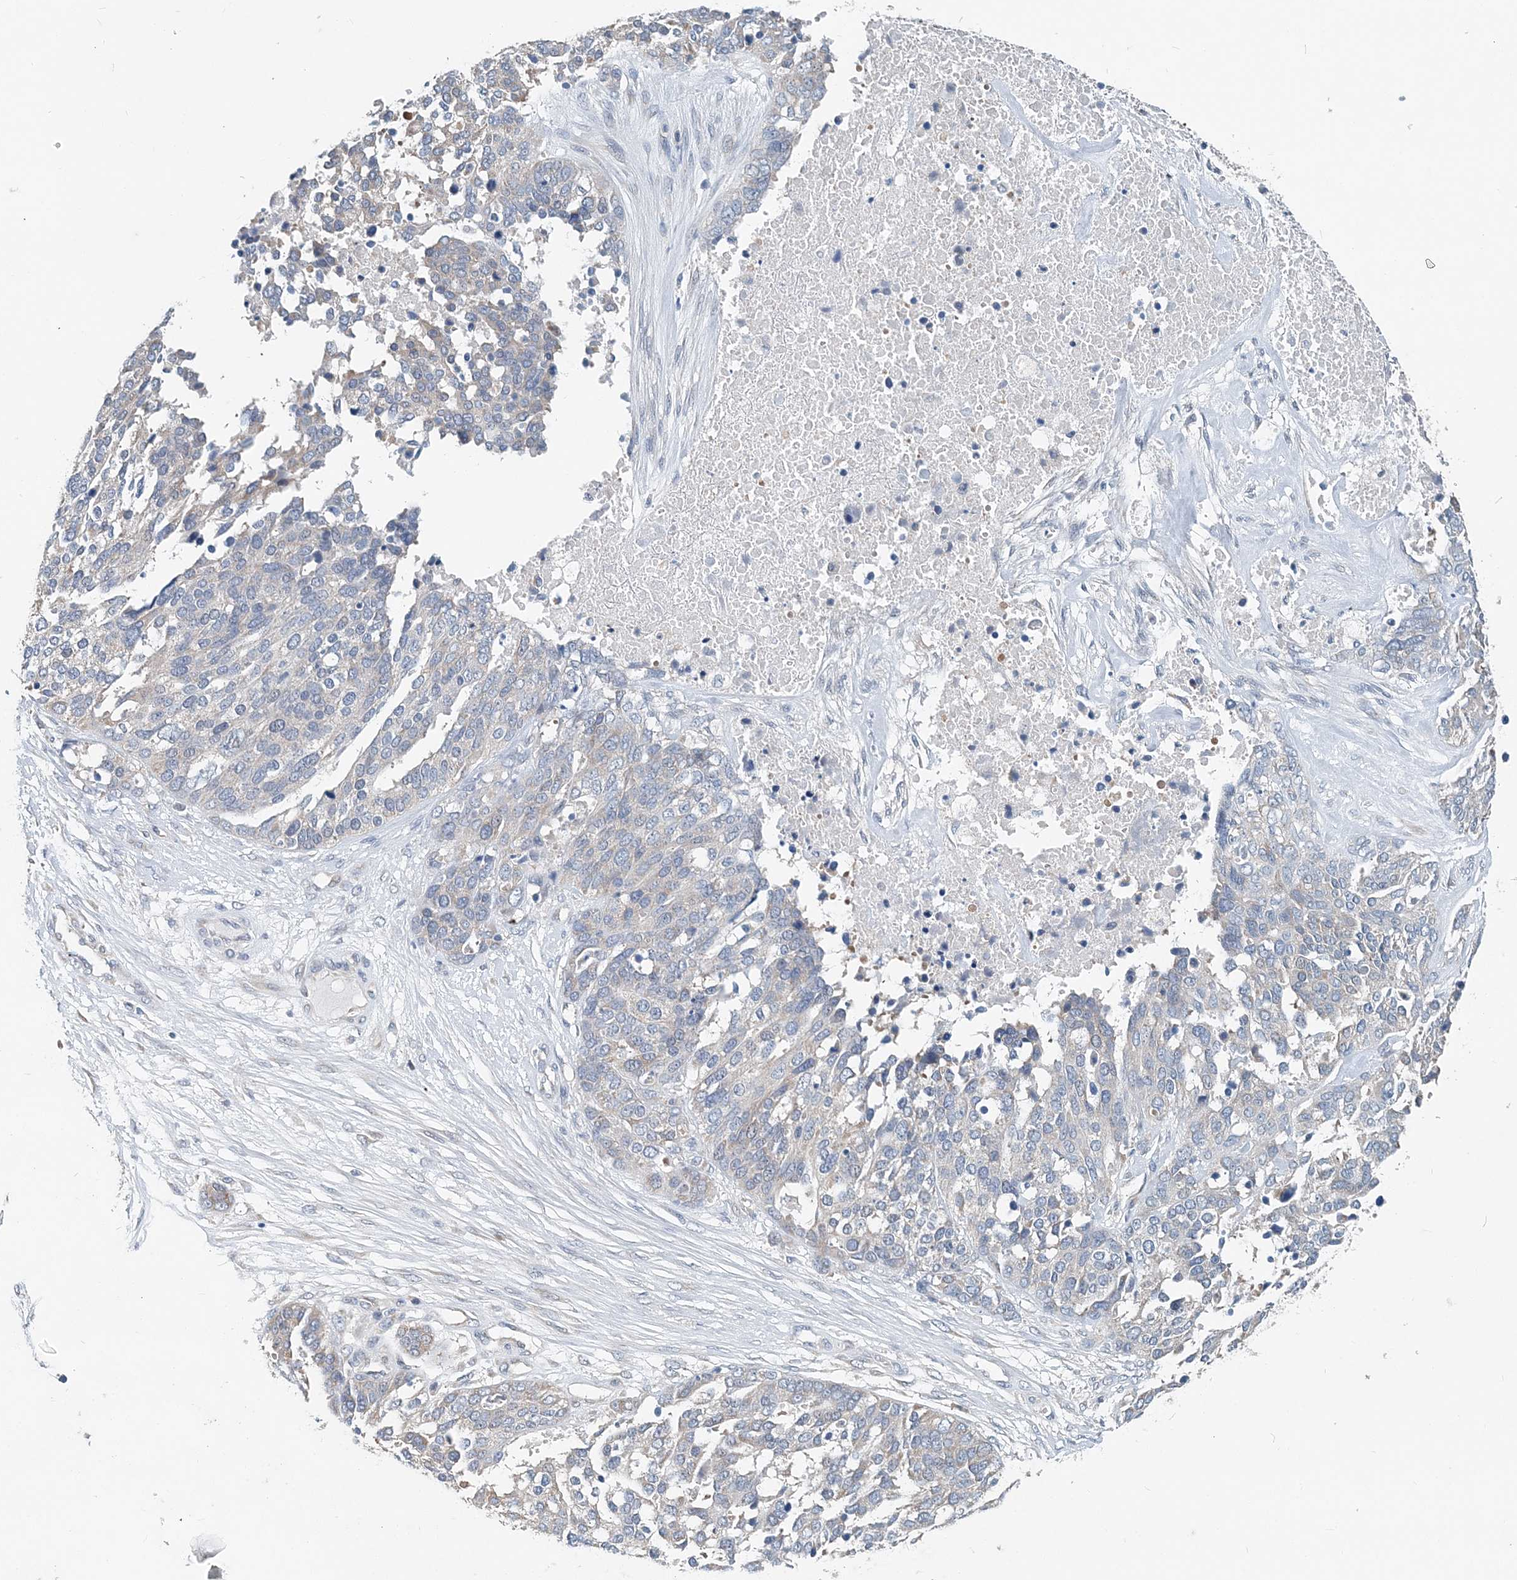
{"staining": {"intensity": "negative", "quantity": "none", "location": "none"}, "tissue": "ovarian cancer", "cell_type": "Tumor cells", "image_type": "cancer", "snomed": [{"axis": "morphology", "description": "Cystadenocarcinoma, serous, NOS"}, {"axis": "topography", "description": "Ovary"}], "caption": "Immunohistochemical staining of ovarian serous cystadenocarcinoma displays no significant expression in tumor cells. Brightfield microscopy of IHC stained with DAB (brown) and hematoxylin (blue), captured at high magnification.", "gene": "EEF1A2", "patient": {"sex": "female", "age": 44}}